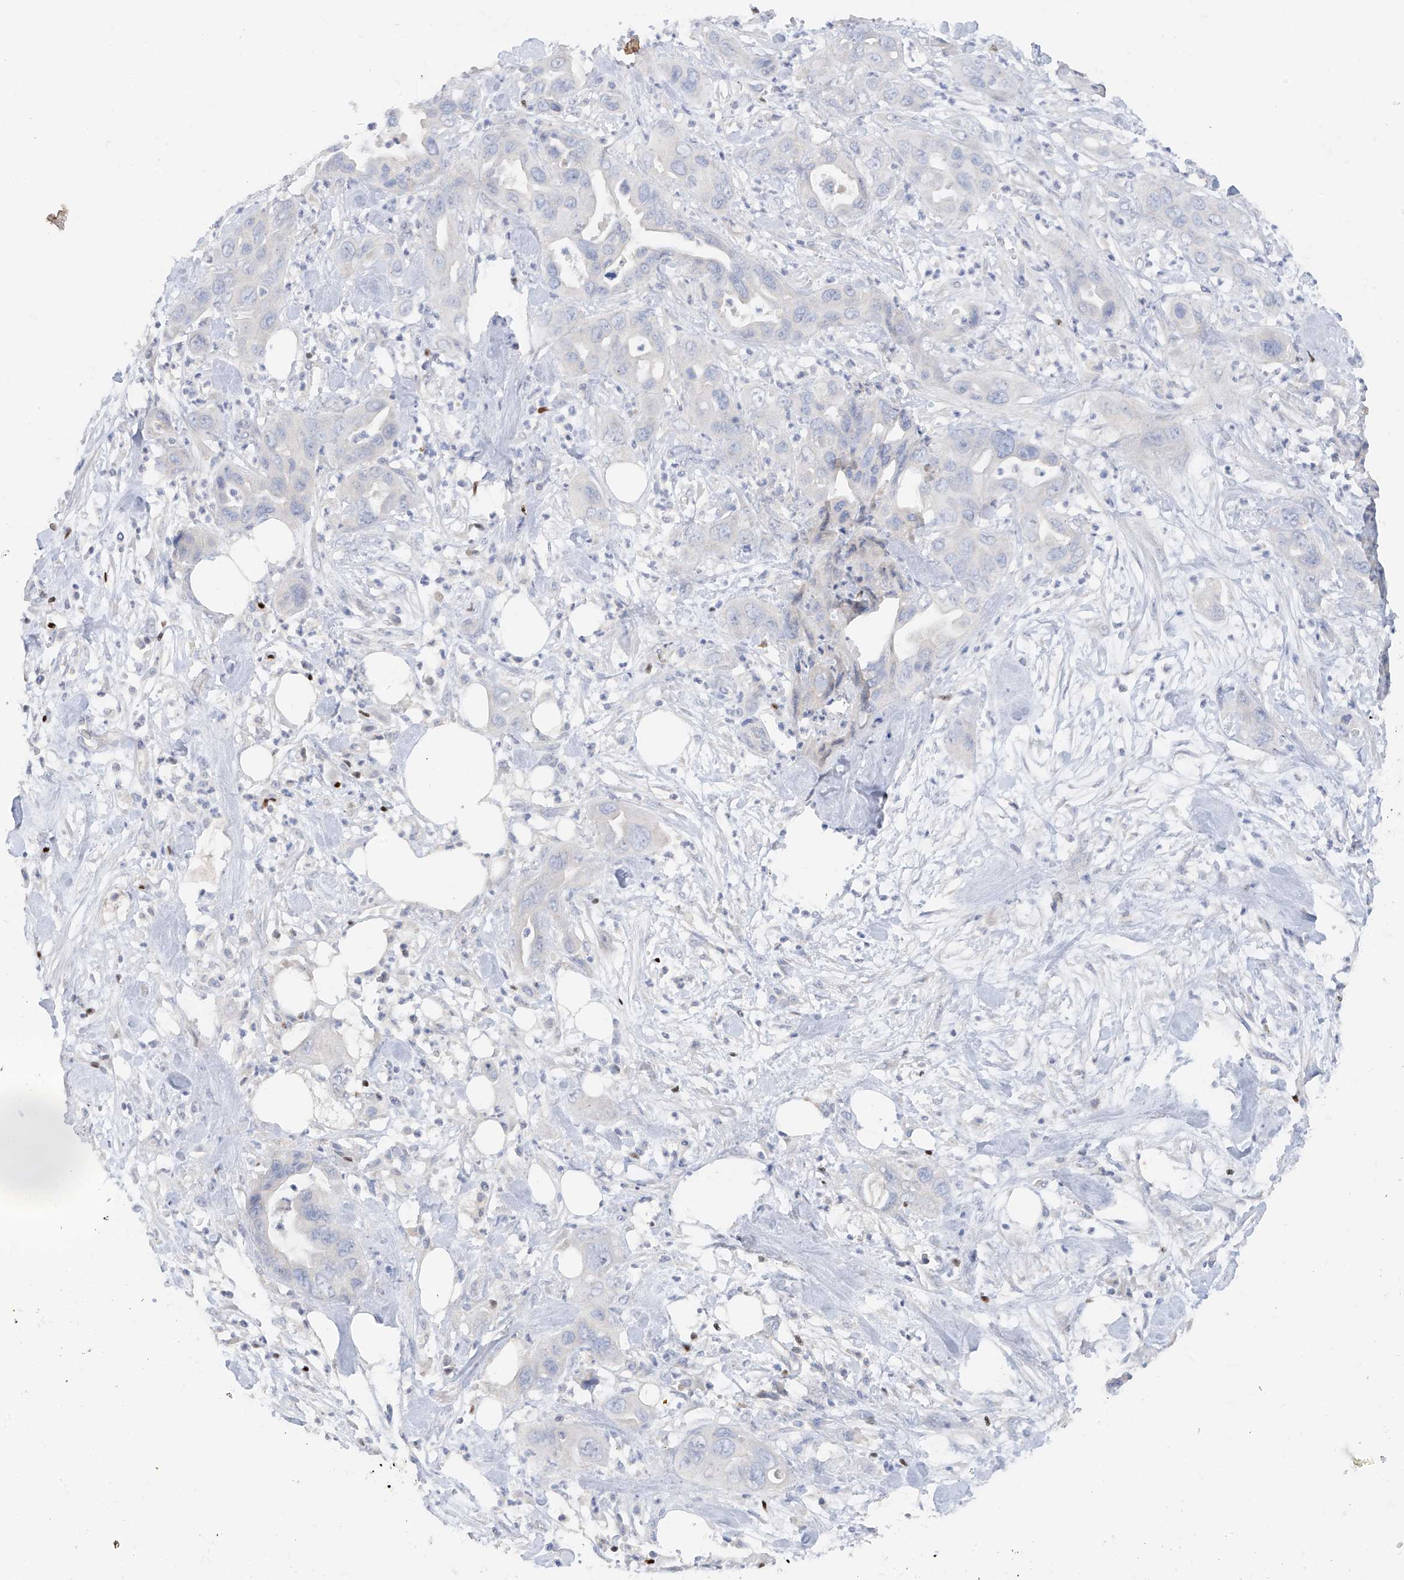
{"staining": {"intensity": "negative", "quantity": "none", "location": "none"}, "tissue": "pancreatic cancer", "cell_type": "Tumor cells", "image_type": "cancer", "snomed": [{"axis": "morphology", "description": "Adenocarcinoma, NOS"}, {"axis": "topography", "description": "Pancreas"}], "caption": "Tumor cells show no significant expression in pancreatic adenocarcinoma. (DAB IHC visualized using brightfield microscopy, high magnification).", "gene": "TBX21", "patient": {"sex": "female", "age": 71}}